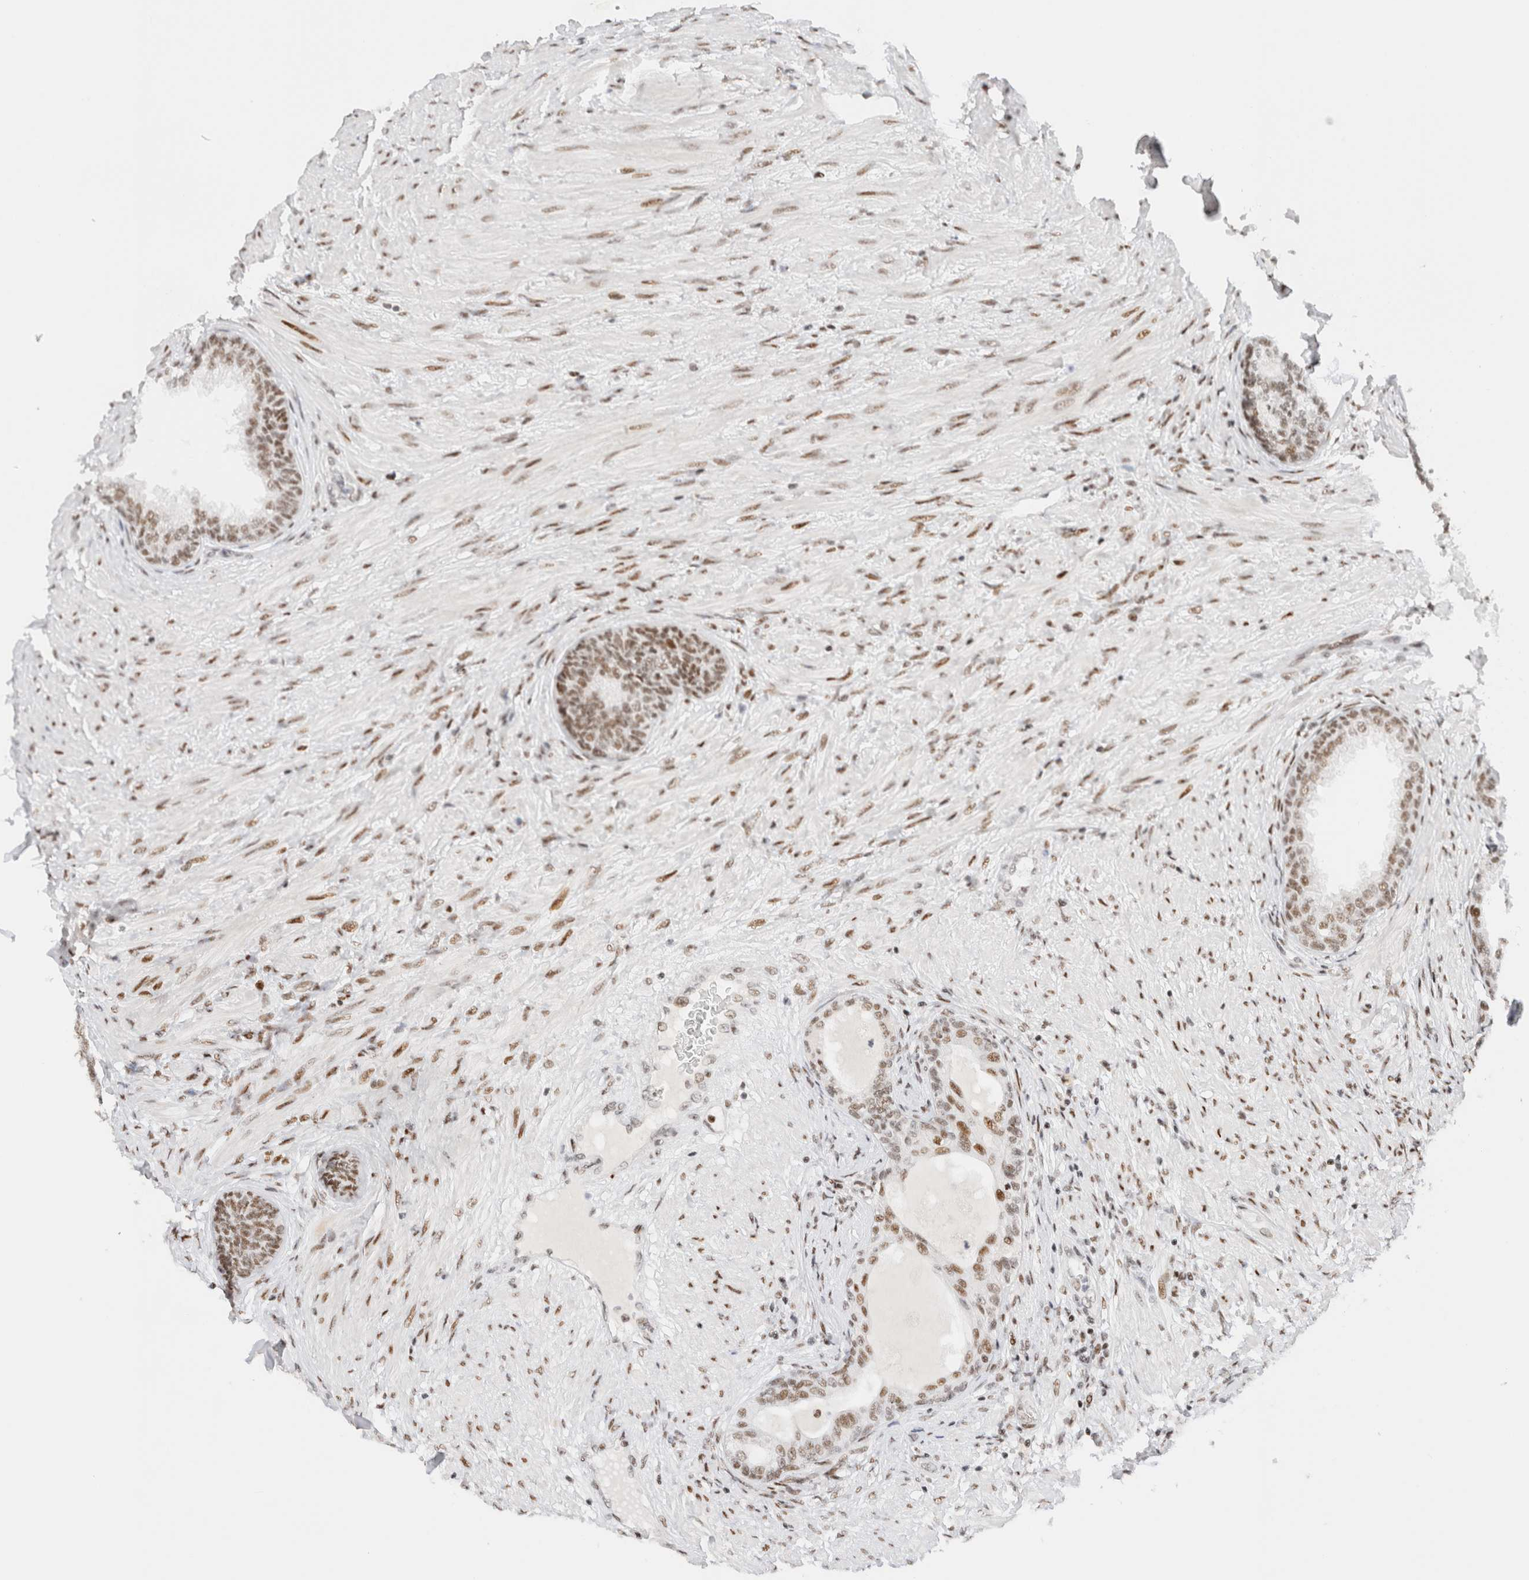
{"staining": {"intensity": "moderate", "quantity": ">75%", "location": "nuclear"}, "tissue": "prostate", "cell_type": "Glandular cells", "image_type": "normal", "snomed": [{"axis": "morphology", "description": "Normal tissue, NOS"}, {"axis": "topography", "description": "Prostate"}], "caption": "A medium amount of moderate nuclear staining is seen in about >75% of glandular cells in unremarkable prostate. The staining is performed using DAB brown chromogen to label protein expression. The nuclei are counter-stained blue using hematoxylin.", "gene": "ZNF282", "patient": {"sex": "male", "age": 76}}